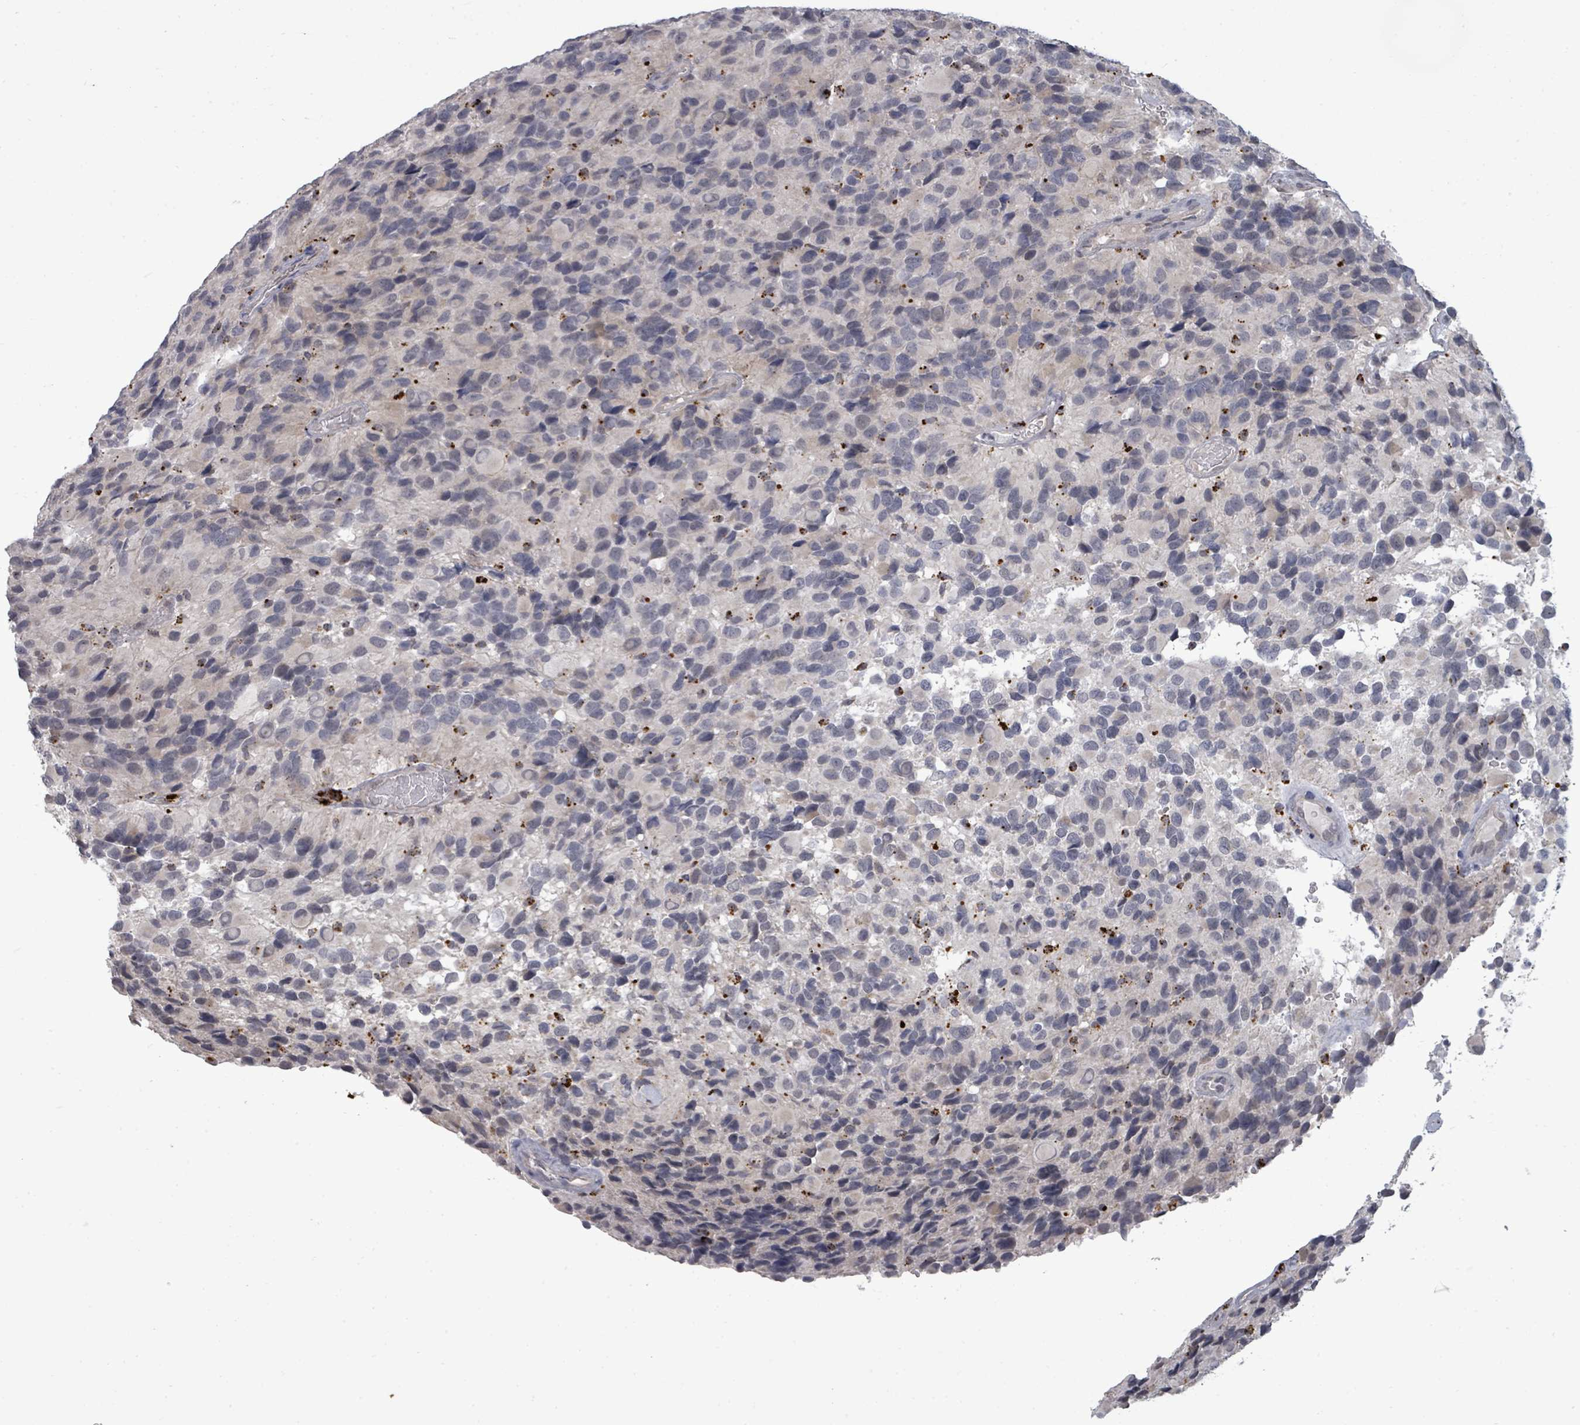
{"staining": {"intensity": "negative", "quantity": "none", "location": "none"}, "tissue": "glioma", "cell_type": "Tumor cells", "image_type": "cancer", "snomed": [{"axis": "morphology", "description": "Glioma, malignant, High grade"}, {"axis": "topography", "description": "Brain"}], "caption": "Tumor cells show no significant staining in malignant glioma (high-grade).", "gene": "ASB12", "patient": {"sex": "male", "age": 77}}